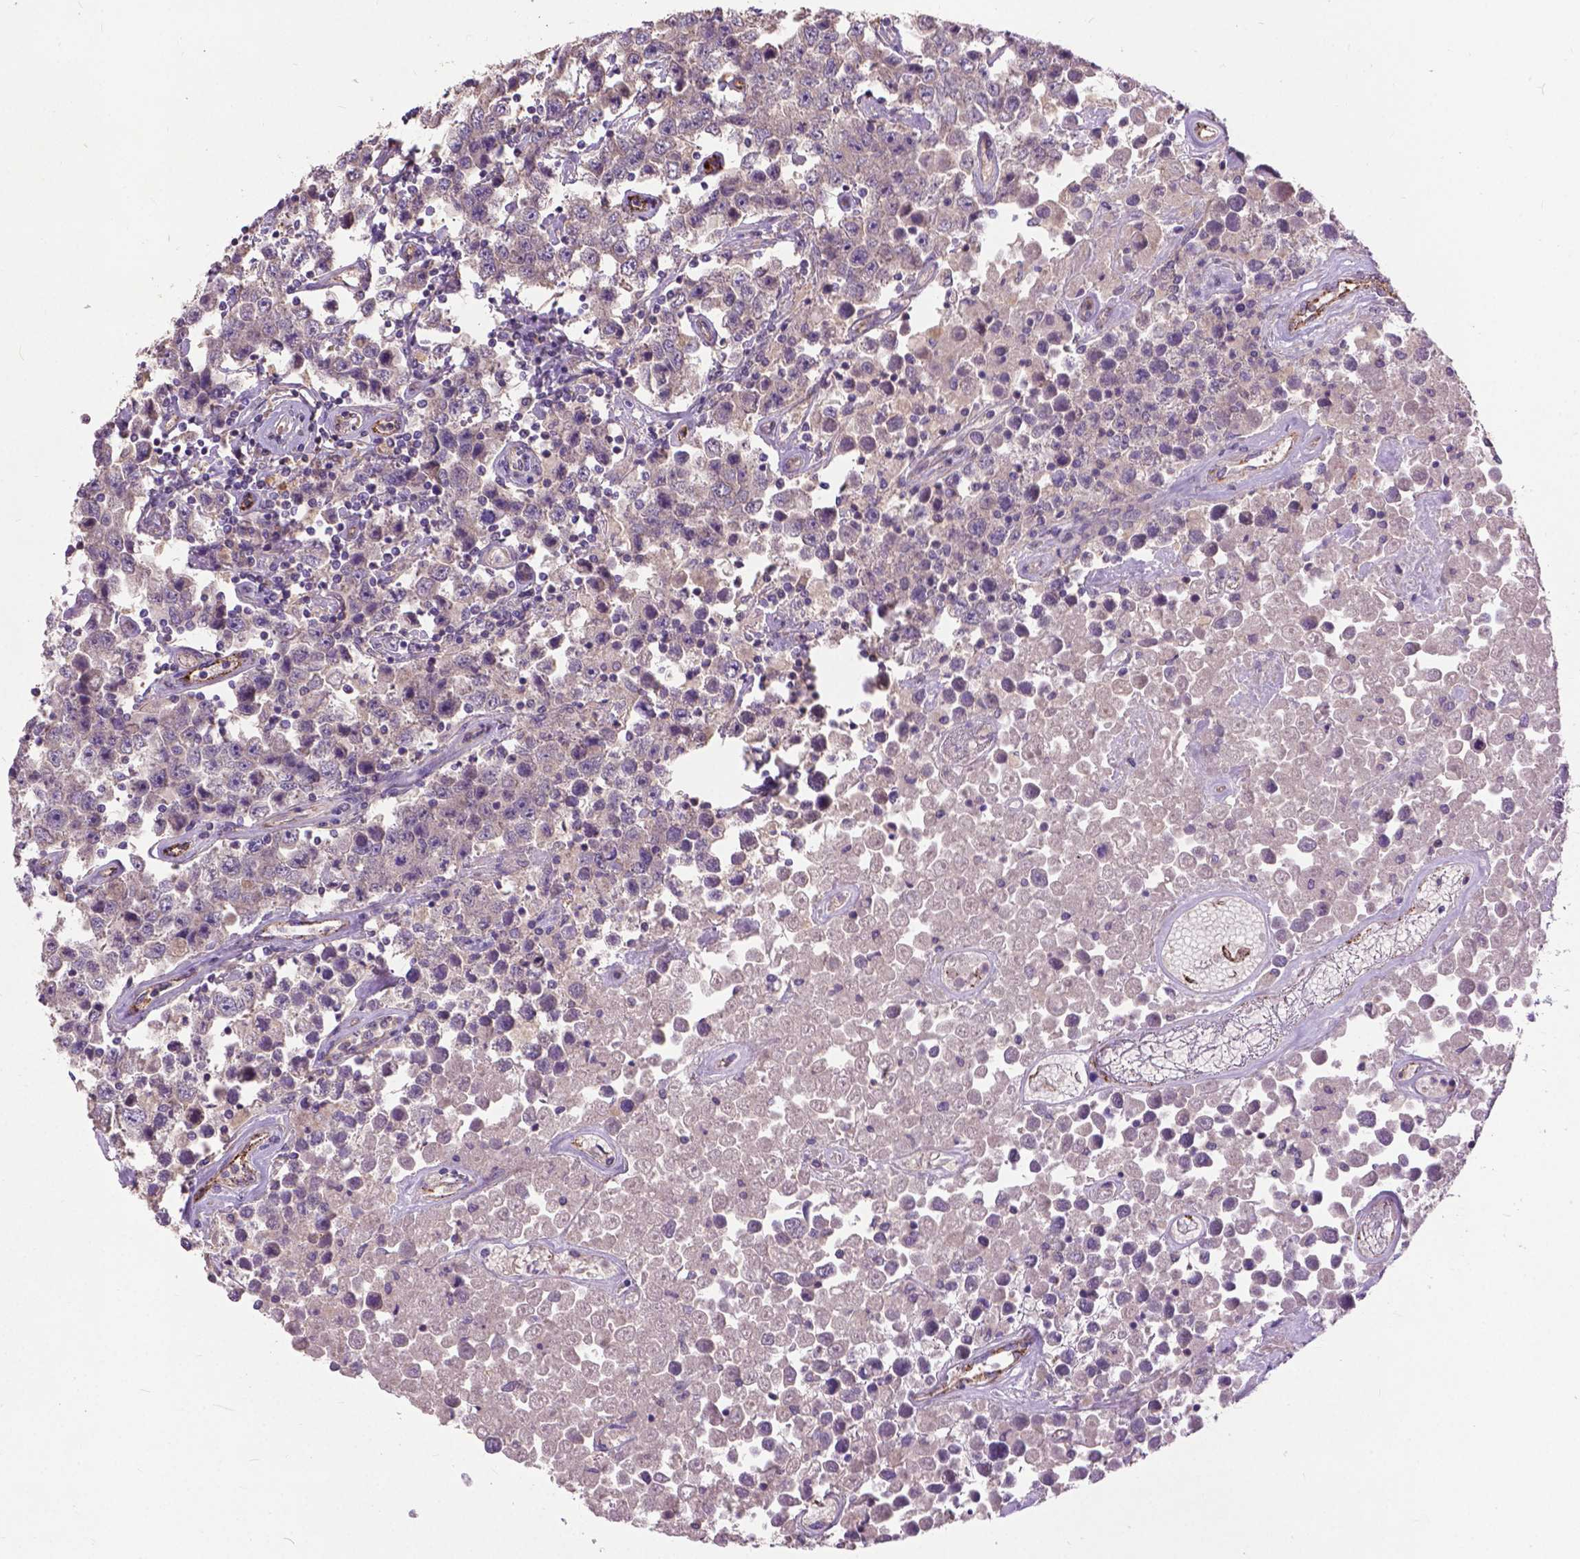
{"staining": {"intensity": "negative", "quantity": "none", "location": "none"}, "tissue": "testis cancer", "cell_type": "Tumor cells", "image_type": "cancer", "snomed": [{"axis": "morphology", "description": "Seminoma, NOS"}, {"axis": "topography", "description": "Testis"}], "caption": "Immunohistochemistry (IHC) photomicrograph of testis seminoma stained for a protein (brown), which shows no expression in tumor cells.", "gene": "ZNF337", "patient": {"sex": "male", "age": 52}}